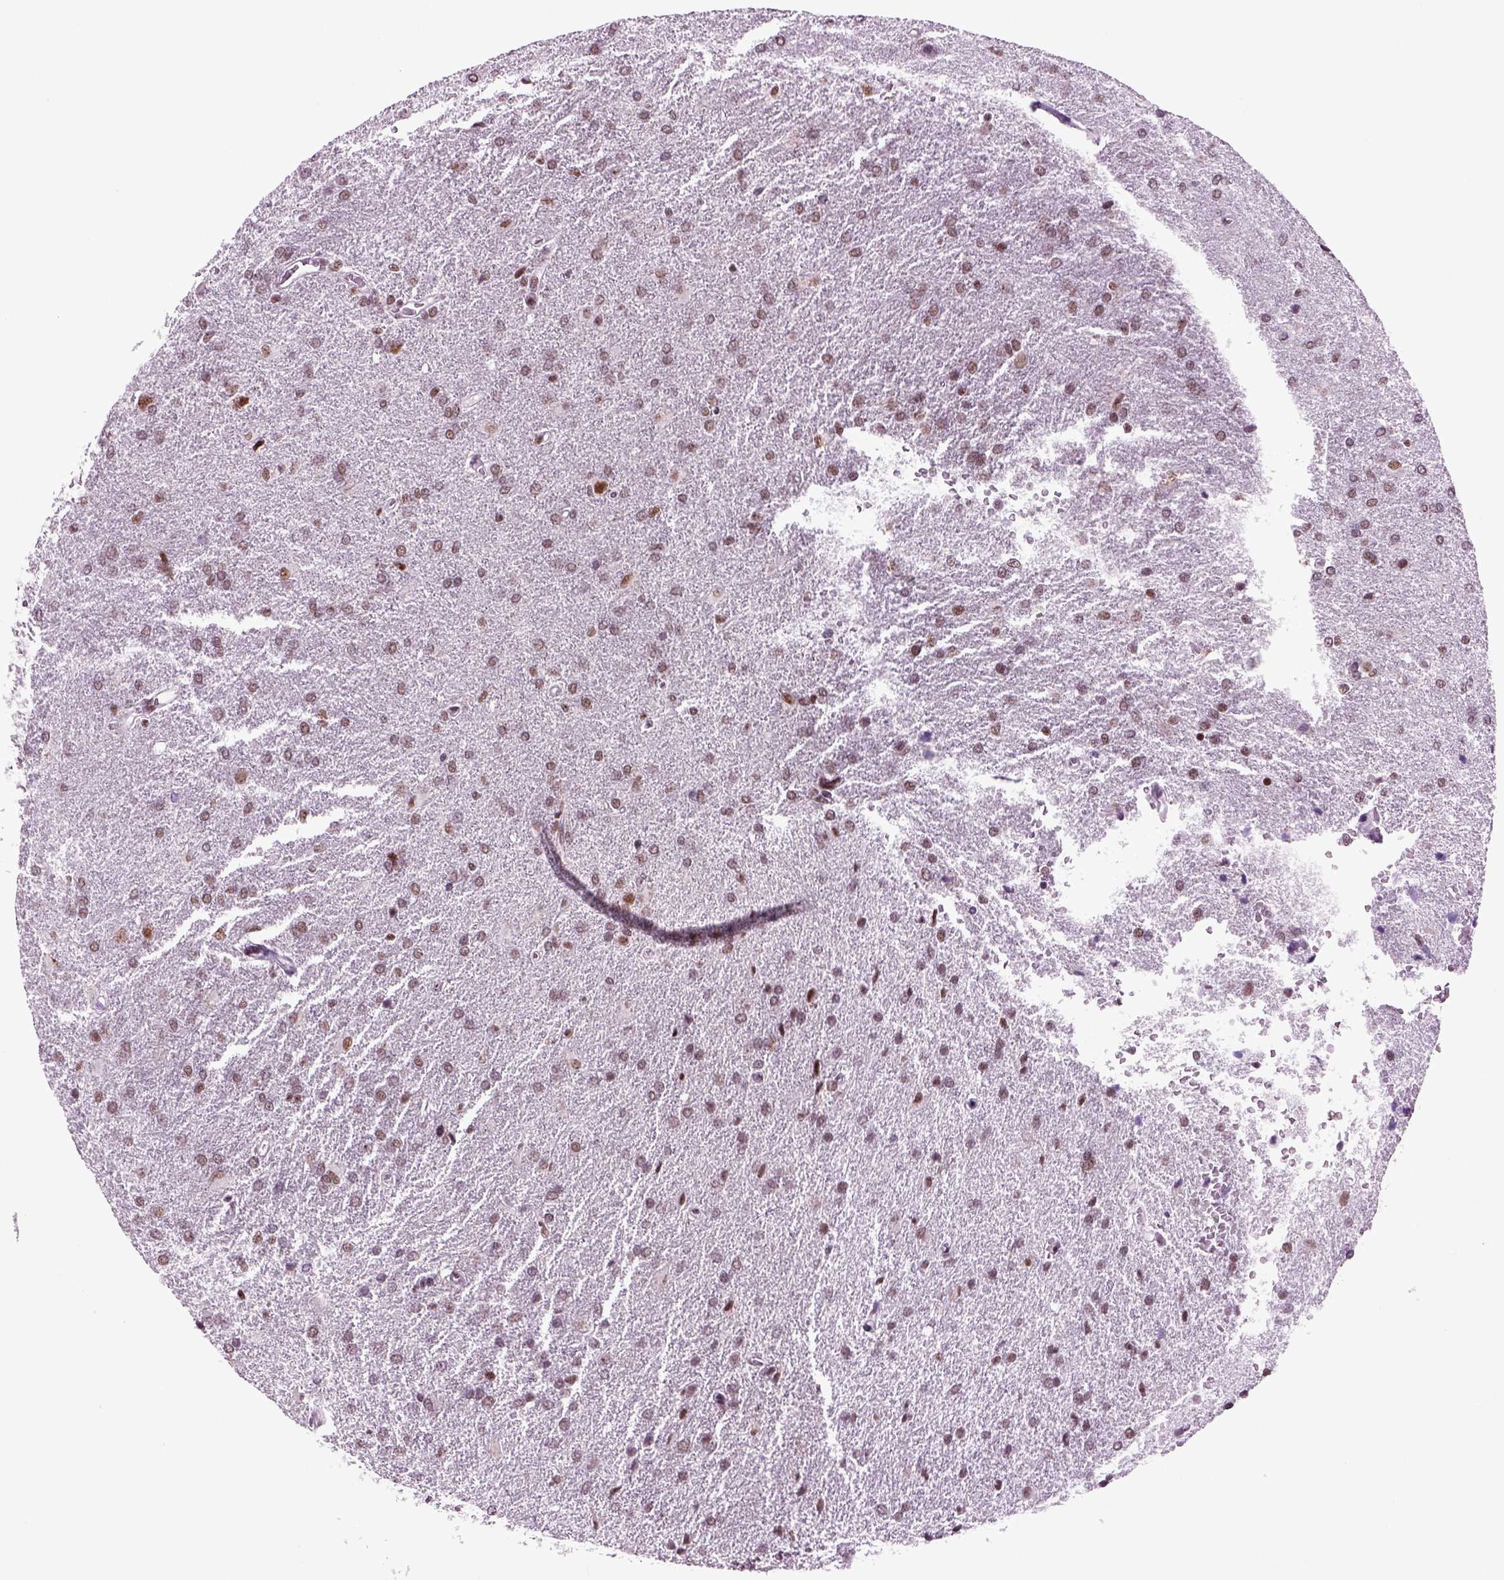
{"staining": {"intensity": "weak", "quantity": "<25%", "location": "nuclear"}, "tissue": "glioma", "cell_type": "Tumor cells", "image_type": "cancer", "snomed": [{"axis": "morphology", "description": "Glioma, malignant, High grade"}, {"axis": "topography", "description": "Brain"}], "caption": "DAB (3,3'-diaminobenzidine) immunohistochemical staining of glioma displays no significant expression in tumor cells.", "gene": "RCOR3", "patient": {"sex": "male", "age": 68}}